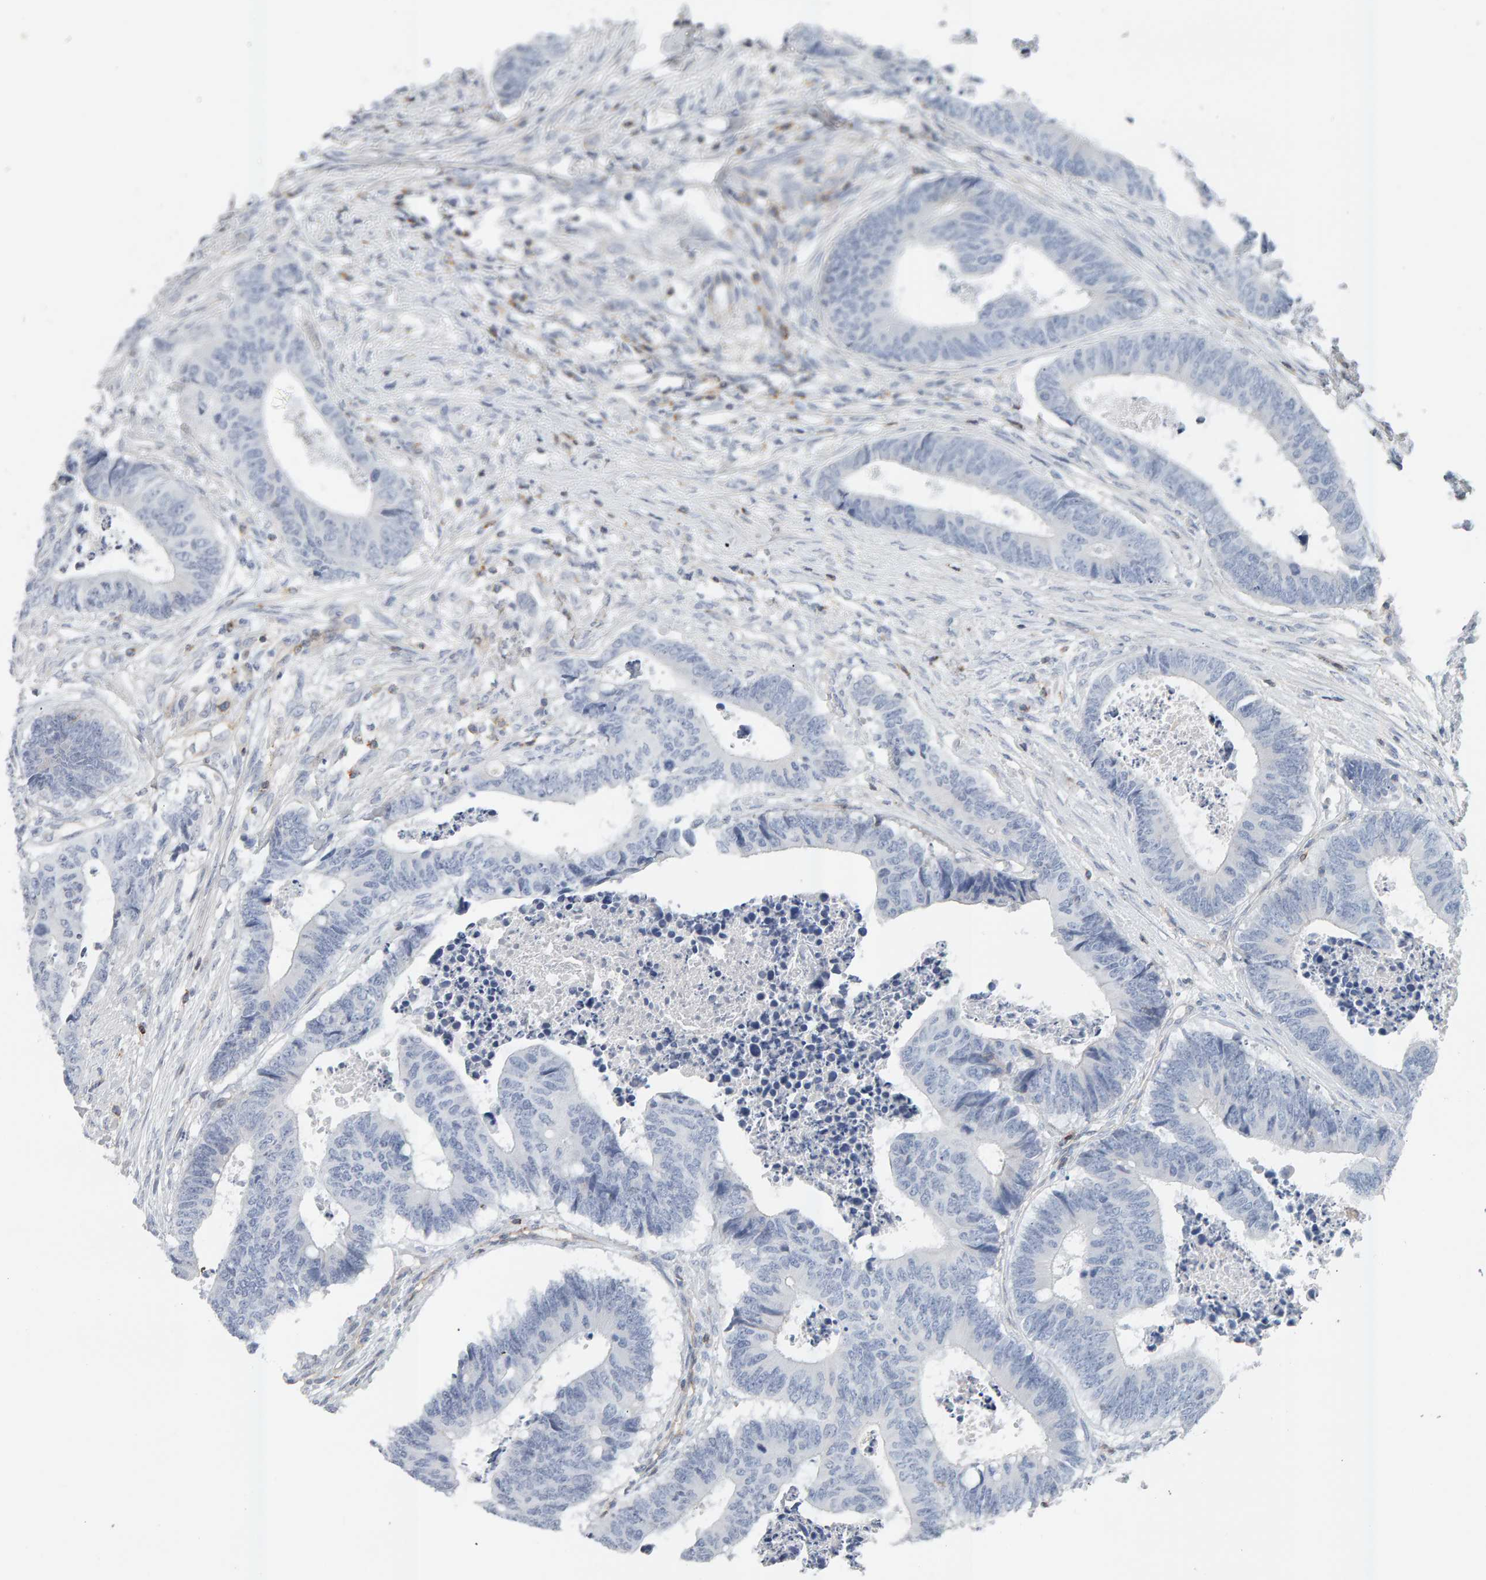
{"staining": {"intensity": "negative", "quantity": "none", "location": "none"}, "tissue": "colorectal cancer", "cell_type": "Tumor cells", "image_type": "cancer", "snomed": [{"axis": "morphology", "description": "Adenocarcinoma, NOS"}, {"axis": "topography", "description": "Rectum"}], "caption": "This is an immunohistochemistry (IHC) image of colorectal cancer. There is no expression in tumor cells.", "gene": "FYN", "patient": {"sex": "male", "age": 84}}